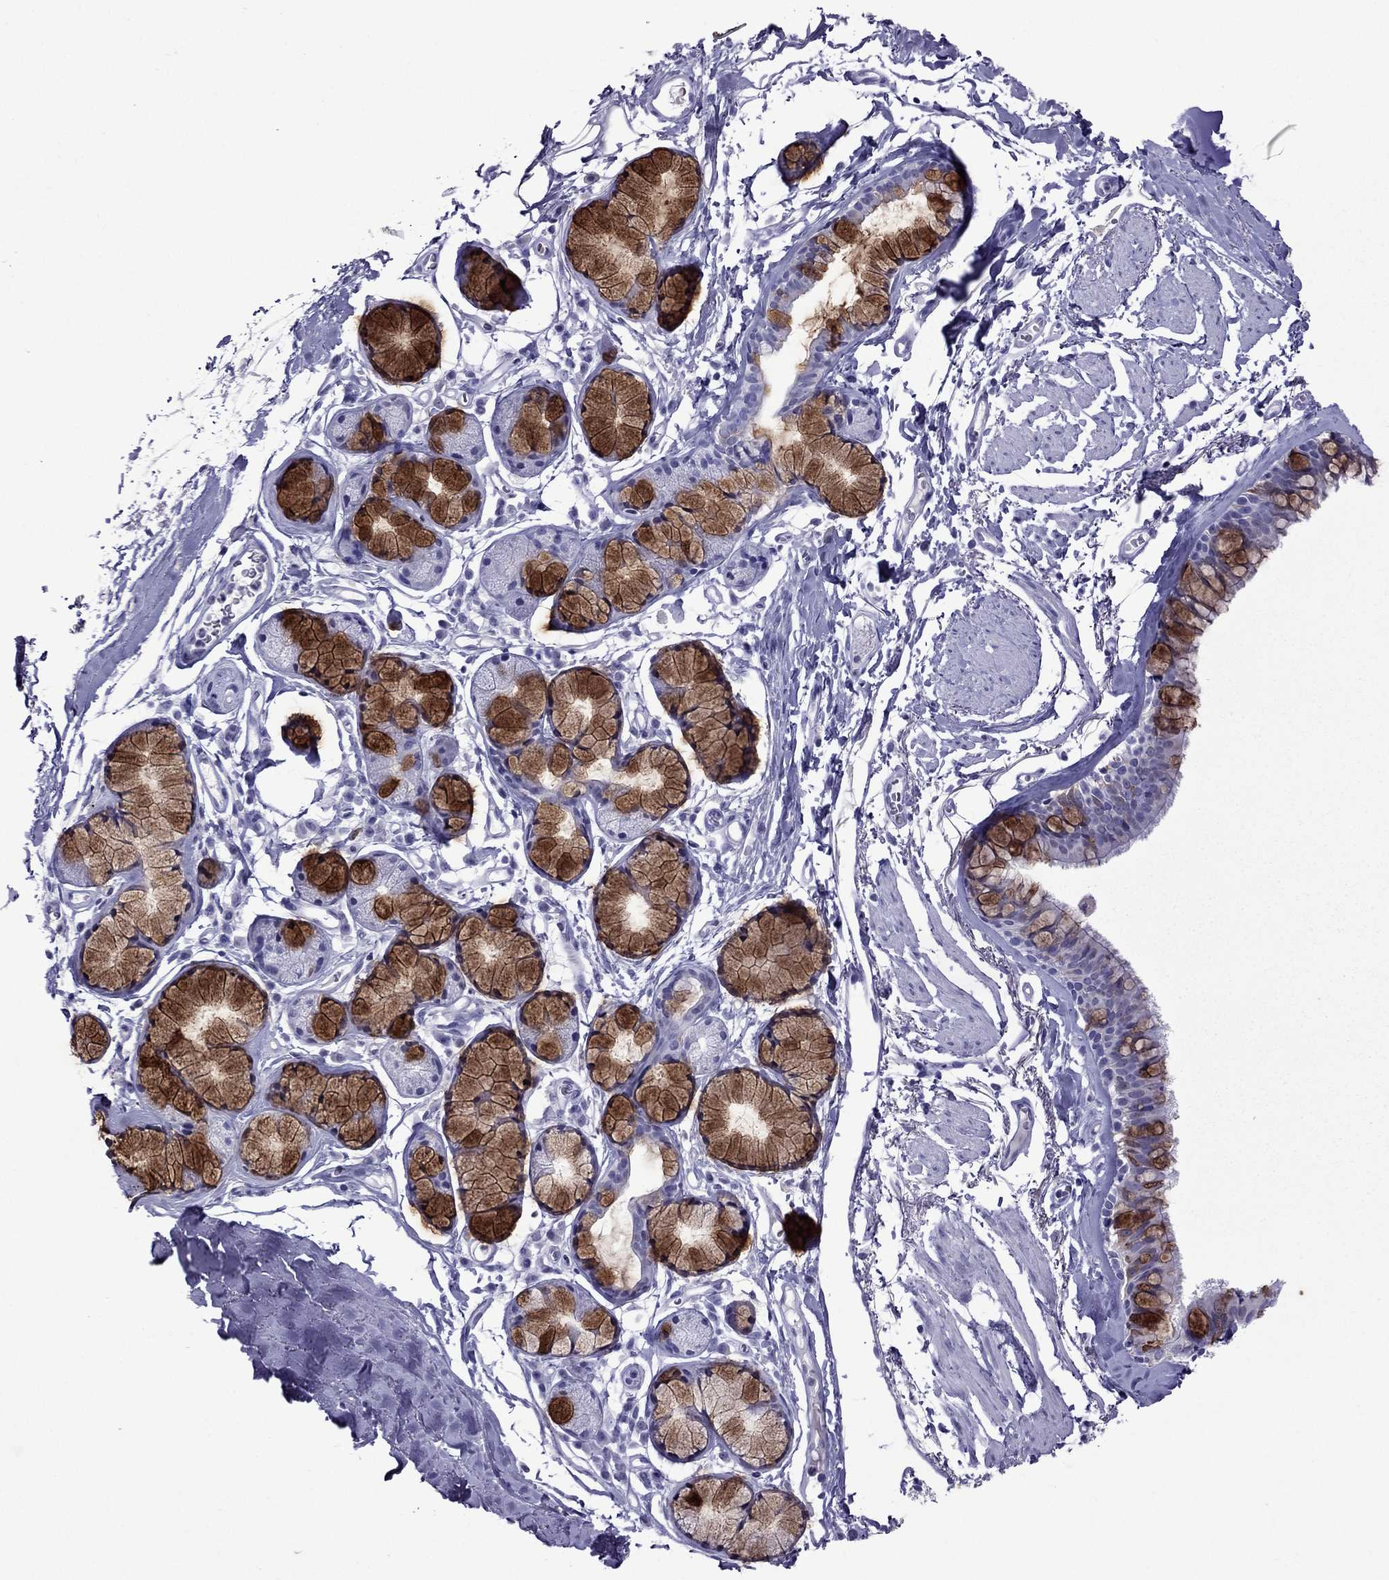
{"staining": {"intensity": "strong", "quantity": ">75%", "location": "cytoplasmic/membranous"}, "tissue": "bronchus", "cell_type": "Respiratory epithelial cells", "image_type": "normal", "snomed": [{"axis": "morphology", "description": "Normal tissue, NOS"}, {"axis": "morphology", "description": "Squamous cell carcinoma, NOS"}, {"axis": "topography", "description": "Cartilage tissue"}, {"axis": "topography", "description": "Bronchus"}], "caption": "Immunohistochemistry (IHC) photomicrograph of unremarkable bronchus: human bronchus stained using immunohistochemistry (IHC) shows high levels of strong protein expression localized specifically in the cytoplasmic/membranous of respiratory epithelial cells, appearing as a cytoplasmic/membranous brown color.", "gene": "TFF3", "patient": {"sex": "male", "age": 72}}